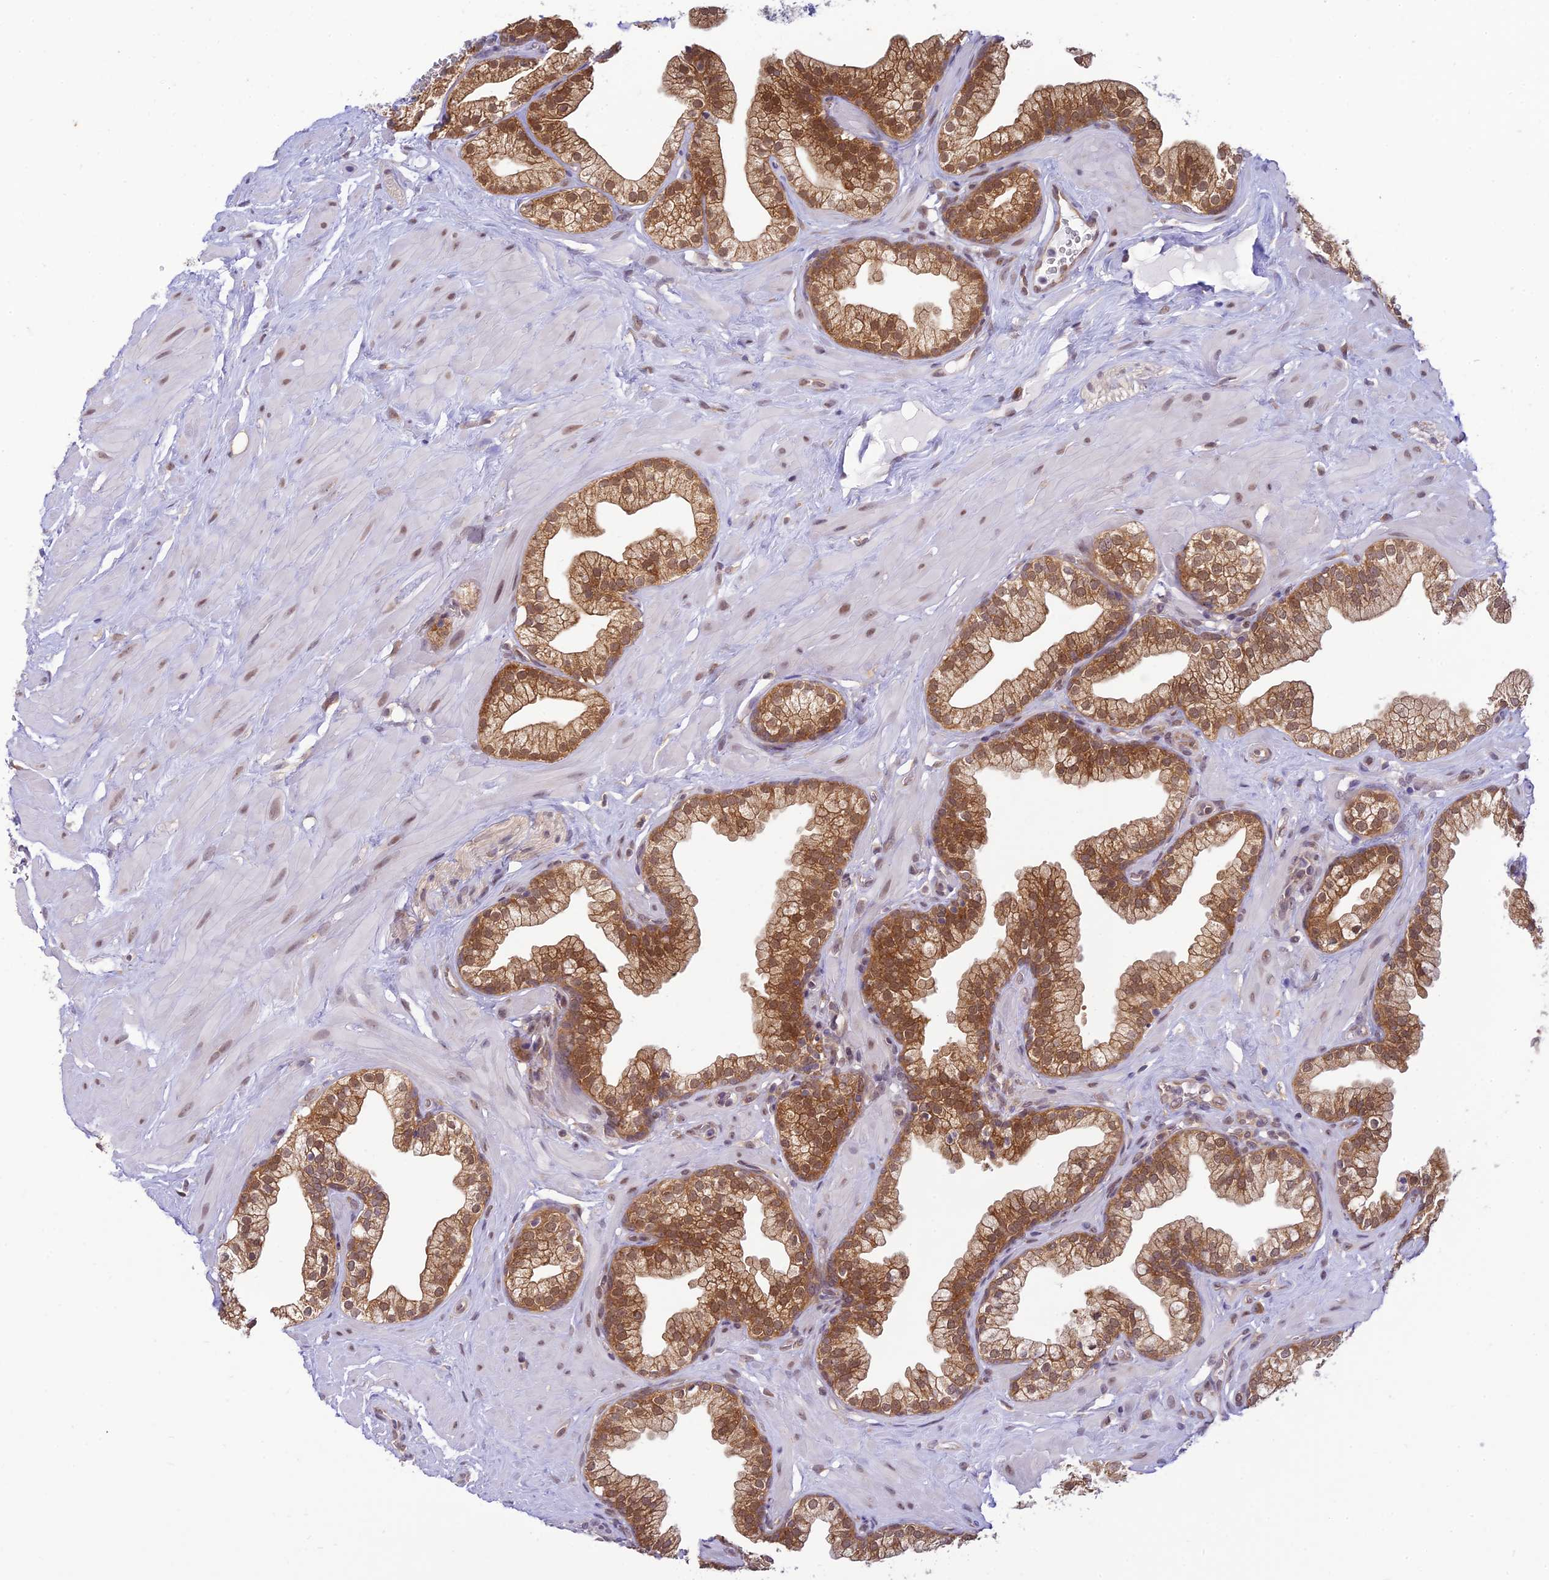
{"staining": {"intensity": "moderate", "quantity": "25%-75%", "location": "cytoplasmic/membranous,nuclear"}, "tissue": "prostate", "cell_type": "Glandular cells", "image_type": "normal", "snomed": [{"axis": "morphology", "description": "Normal tissue, NOS"}, {"axis": "morphology", "description": "Urothelial carcinoma, Low grade"}, {"axis": "topography", "description": "Urinary bladder"}, {"axis": "topography", "description": "Prostate"}], "caption": "Immunohistochemical staining of normal prostate shows moderate cytoplasmic/membranous,nuclear protein staining in about 25%-75% of glandular cells. The protein is stained brown, and the nuclei are stained in blue (DAB (3,3'-diaminobenzidine) IHC with brightfield microscopy, high magnification).", "gene": "SKIC8", "patient": {"sex": "male", "age": 60}}